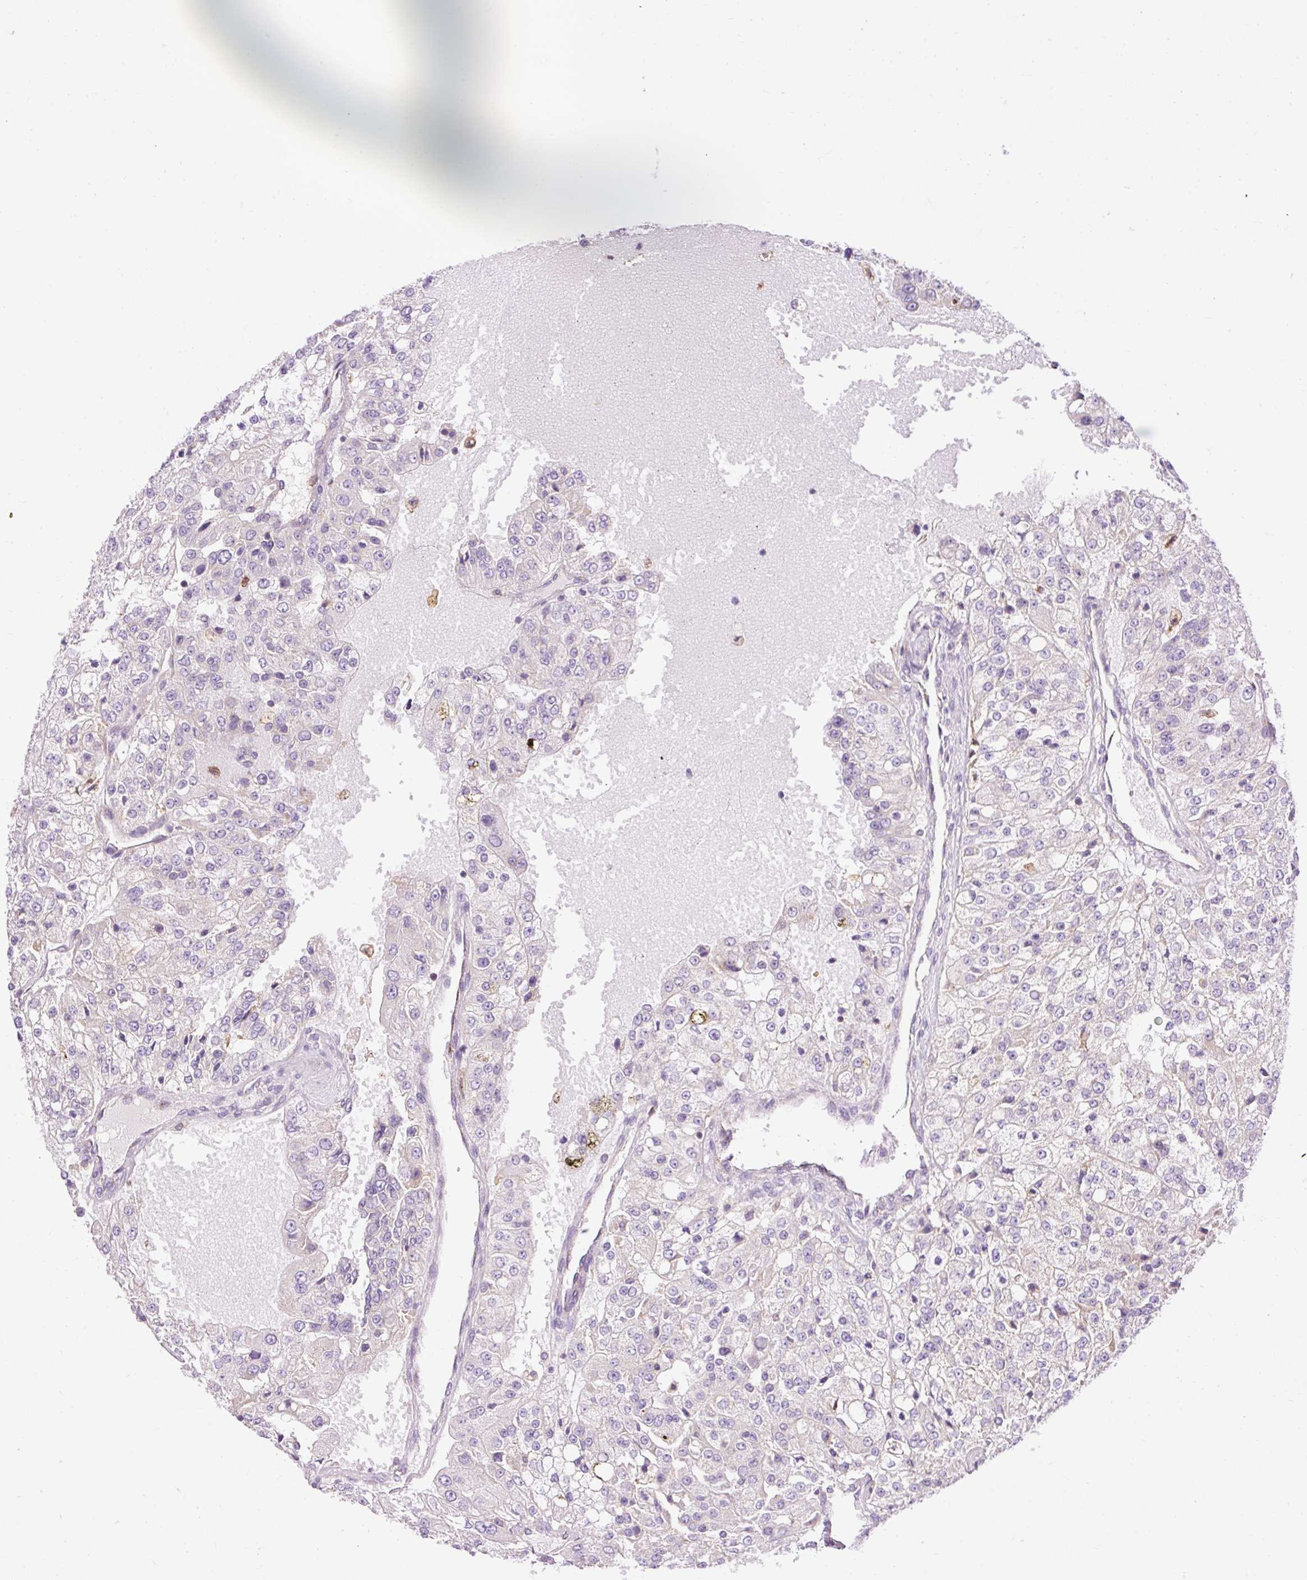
{"staining": {"intensity": "negative", "quantity": "none", "location": "none"}, "tissue": "renal cancer", "cell_type": "Tumor cells", "image_type": "cancer", "snomed": [{"axis": "morphology", "description": "Adenocarcinoma, NOS"}, {"axis": "topography", "description": "Kidney"}], "caption": "High power microscopy photomicrograph of an IHC histopathology image of adenocarcinoma (renal), revealing no significant positivity in tumor cells.", "gene": "CD83", "patient": {"sex": "female", "age": 63}}